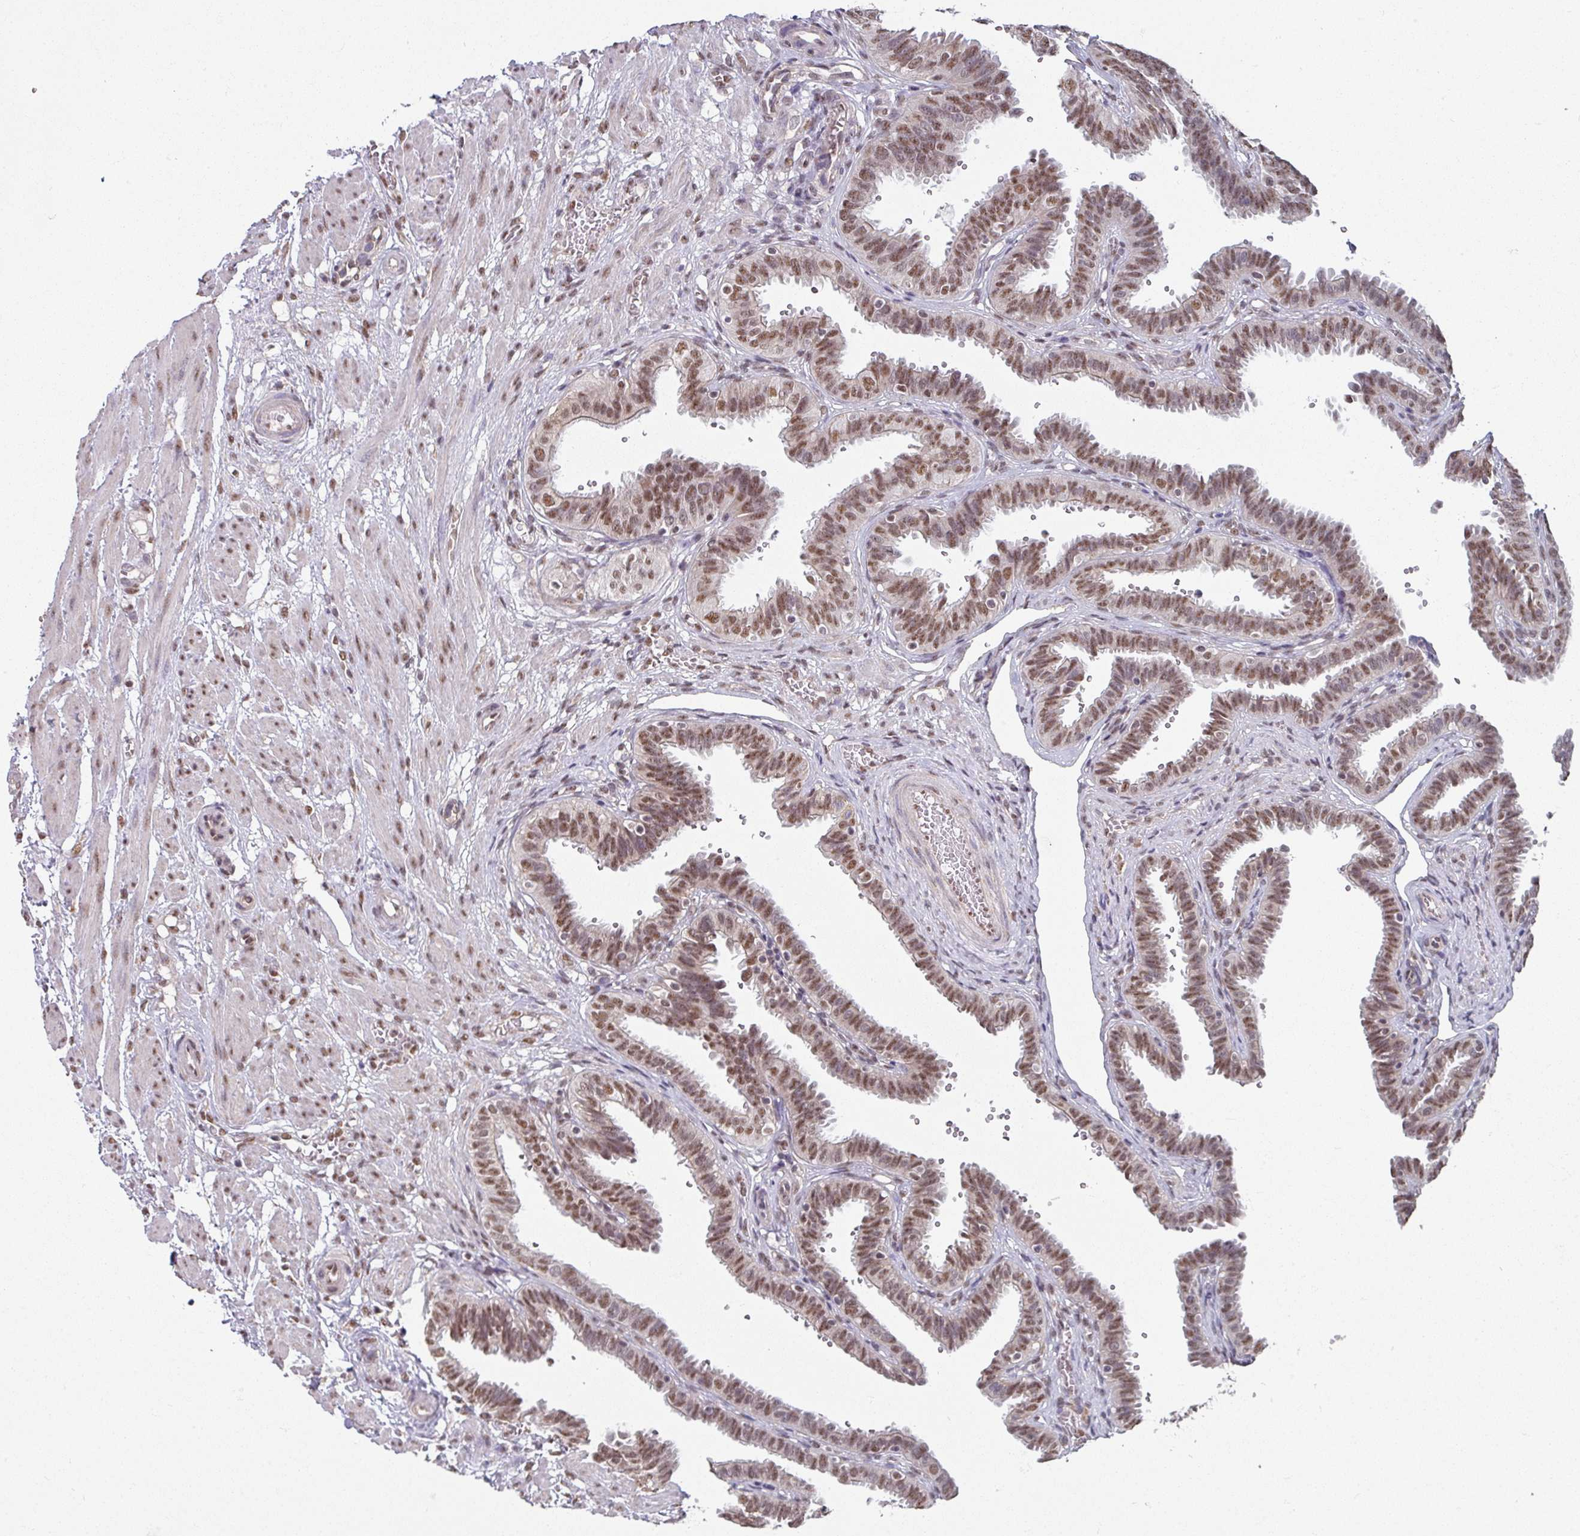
{"staining": {"intensity": "strong", "quantity": ">75%", "location": "nuclear"}, "tissue": "fallopian tube", "cell_type": "Glandular cells", "image_type": "normal", "snomed": [{"axis": "morphology", "description": "Normal tissue, NOS"}, {"axis": "topography", "description": "Fallopian tube"}], "caption": "Immunohistochemical staining of unremarkable fallopian tube demonstrates high levels of strong nuclear staining in approximately >75% of glandular cells. The protein is shown in brown color, while the nuclei are stained blue.", "gene": "TMED5", "patient": {"sex": "female", "age": 37}}